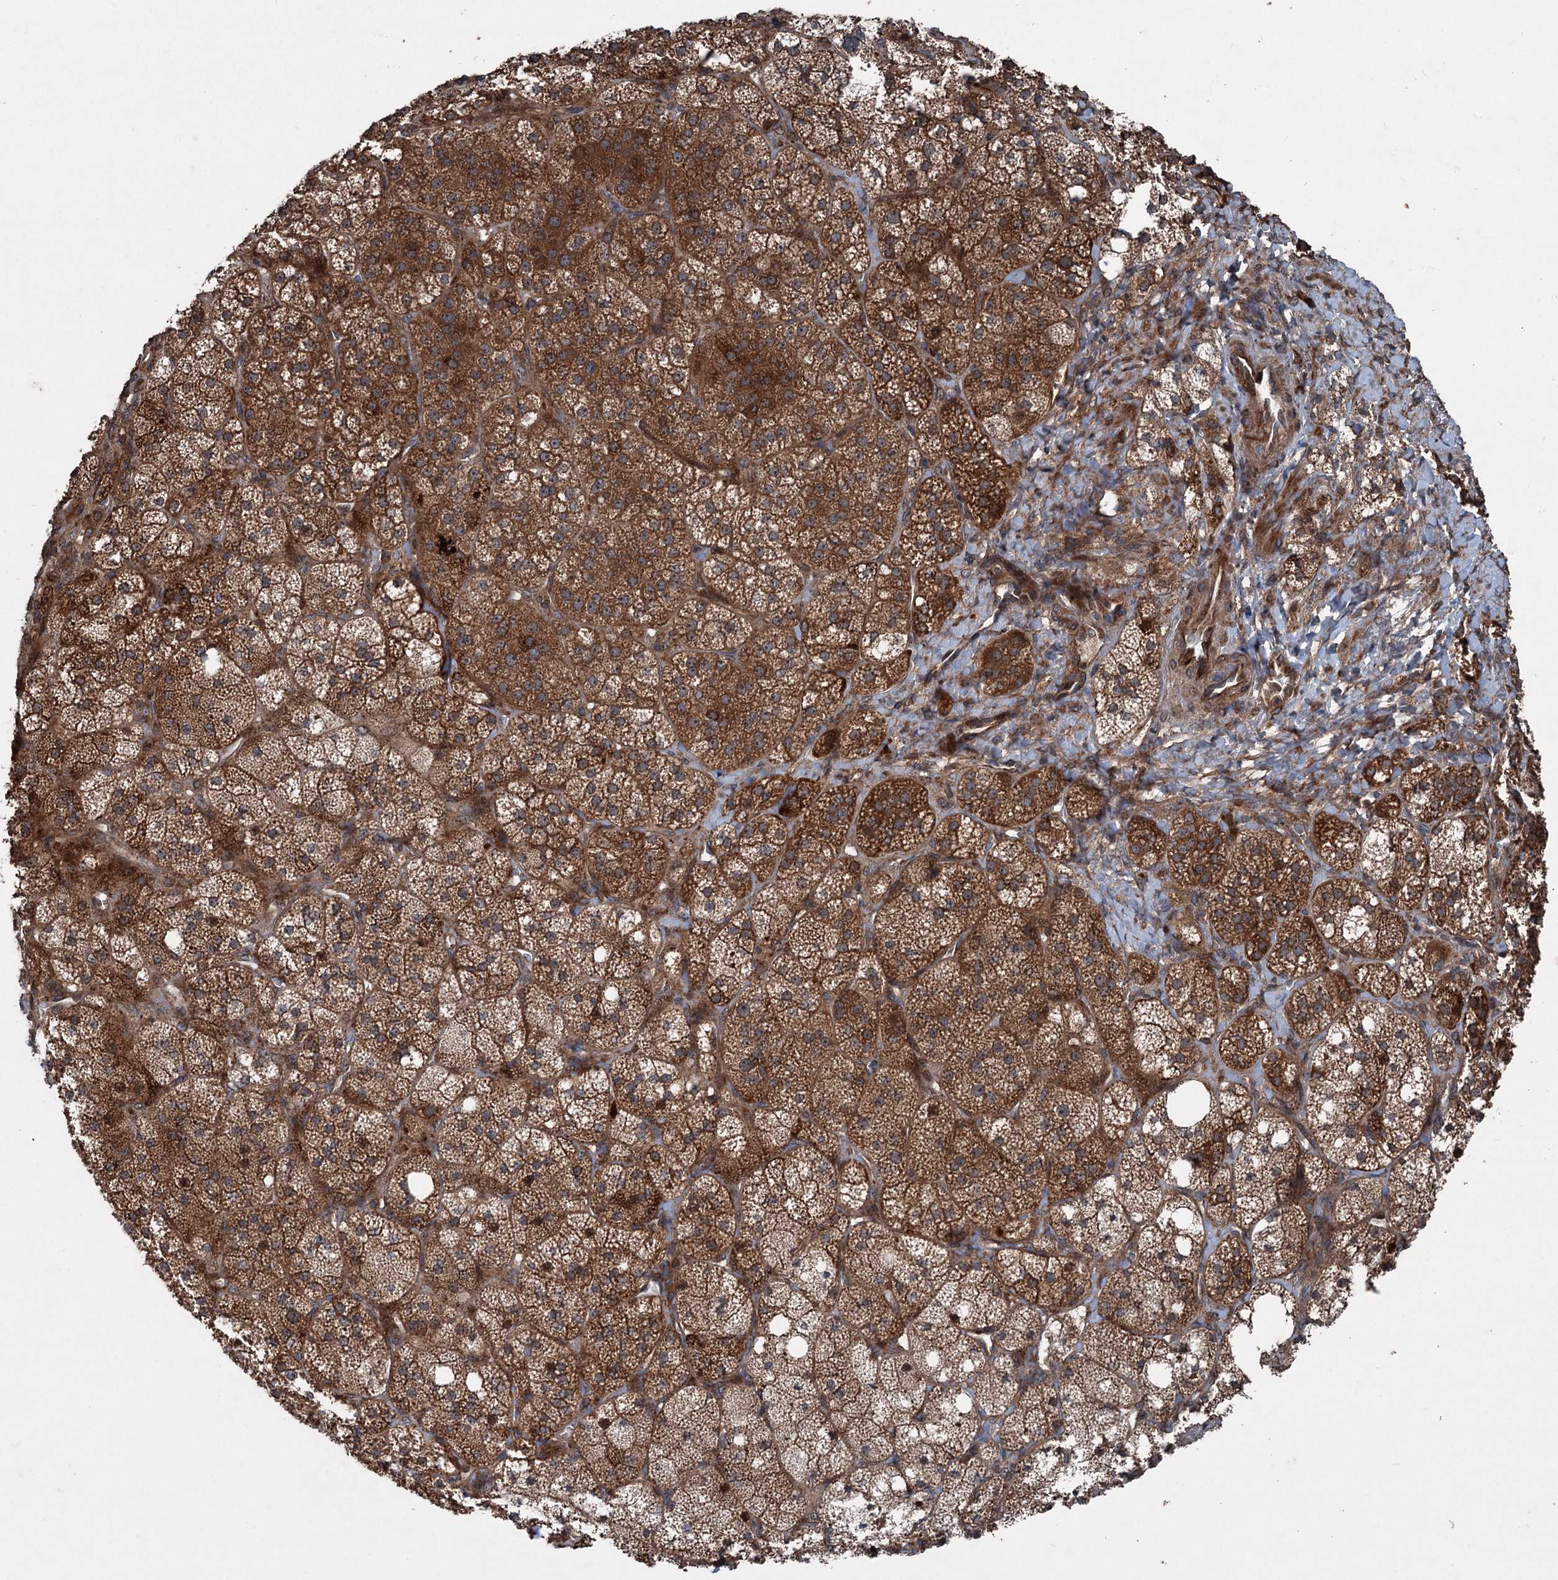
{"staining": {"intensity": "strong", "quantity": ">75%", "location": "cytoplasmic/membranous"}, "tissue": "adrenal gland", "cell_type": "Glandular cells", "image_type": "normal", "snomed": [{"axis": "morphology", "description": "Normal tissue, NOS"}, {"axis": "topography", "description": "Adrenal gland"}], "caption": "Adrenal gland stained for a protein exhibits strong cytoplasmic/membranous positivity in glandular cells. The staining was performed using DAB to visualize the protein expression in brown, while the nuclei were stained in blue with hematoxylin (Magnification: 20x).", "gene": "ALAS1", "patient": {"sex": "male", "age": 61}}